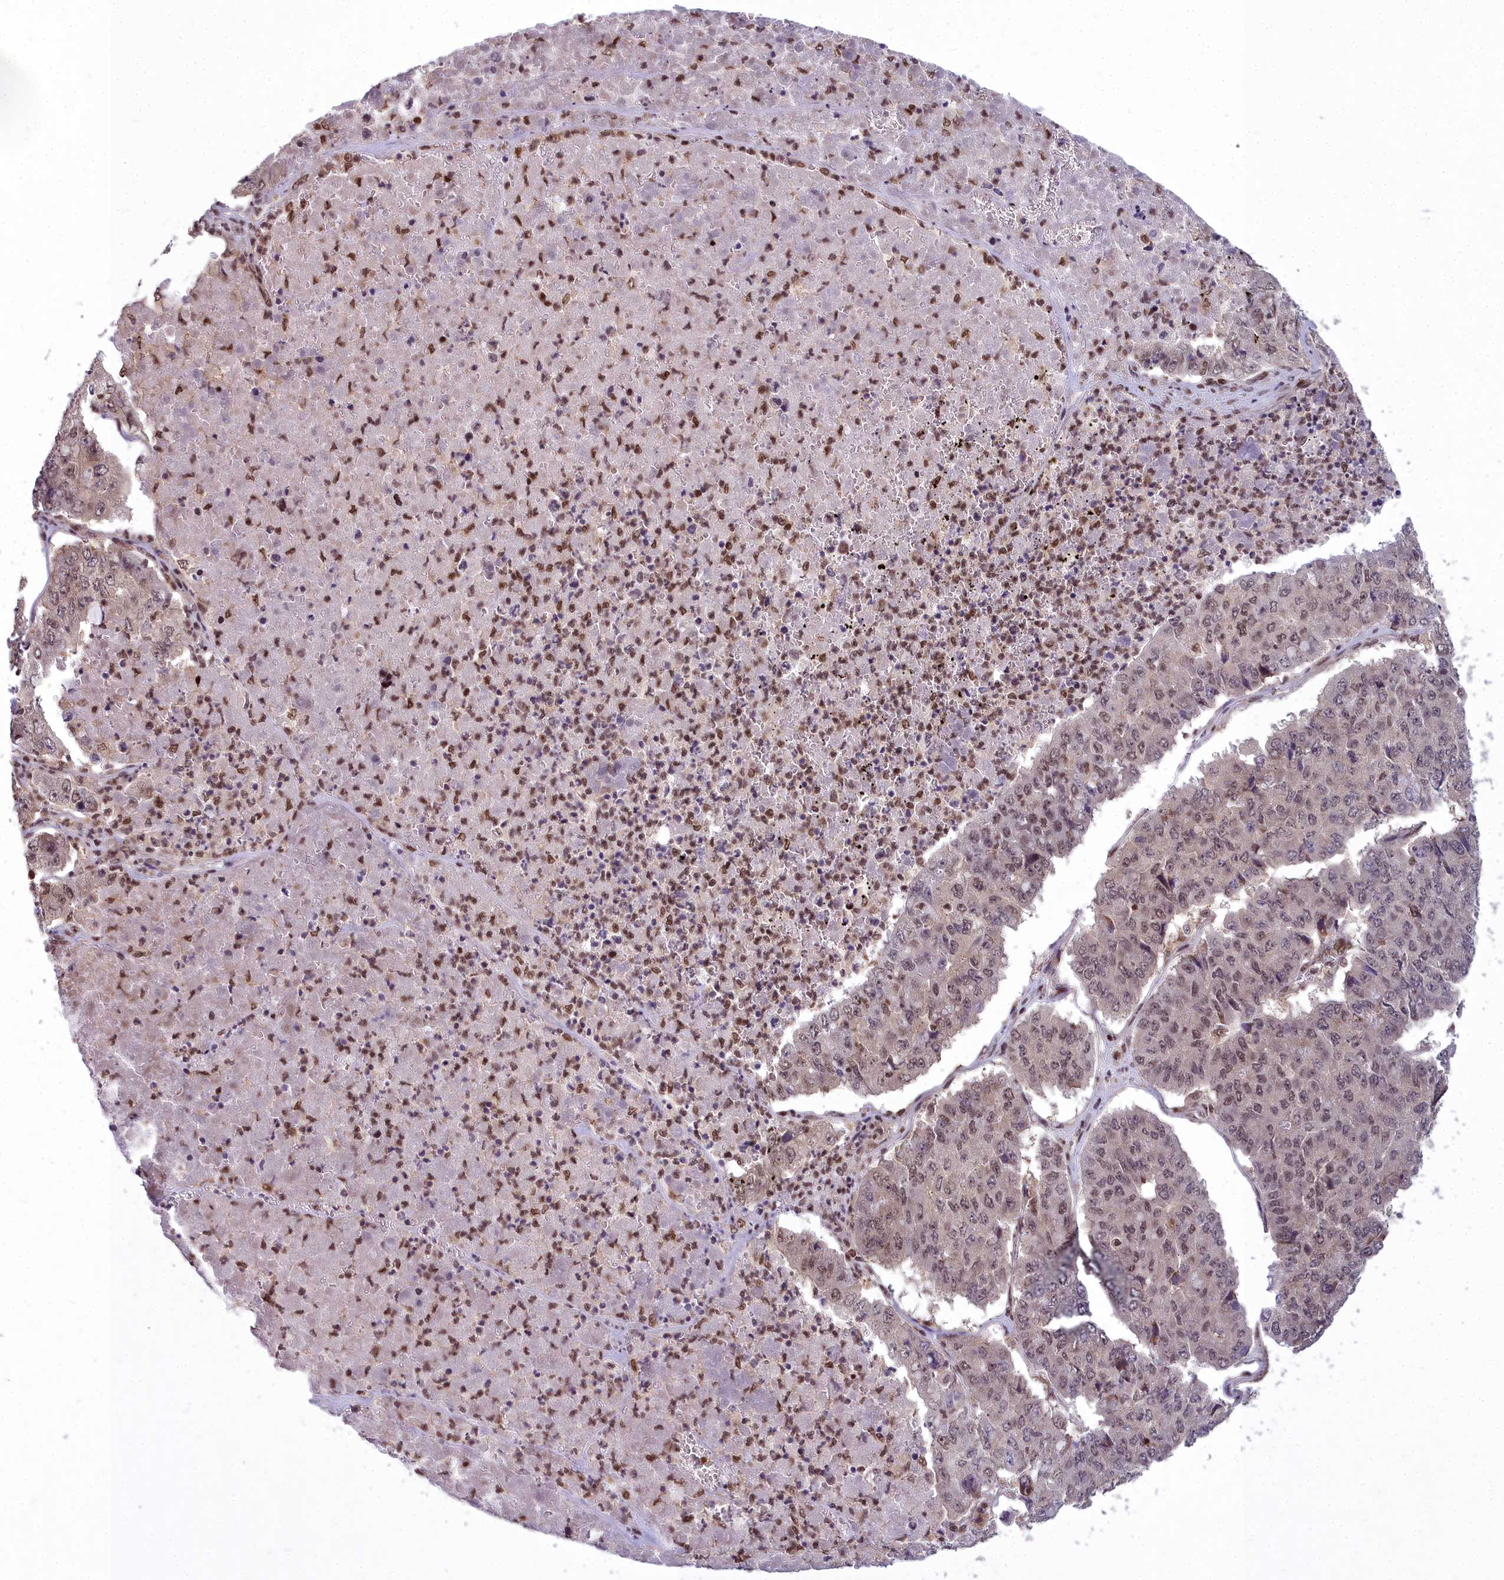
{"staining": {"intensity": "weak", "quantity": "25%-75%", "location": "nuclear"}, "tissue": "pancreatic cancer", "cell_type": "Tumor cells", "image_type": "cancer", "snomed": [{"axis": "morphology", "description": "Adenocarcinoma, NOS"}, {"axis": "topography", "description": "Pancreas"}], "caption": "DAB immunohistochemical staining of adenocarcinoma (pancreatic) displays weak nuclear protein staining in approximately 25%-75% of tumor cells.", "gene": "GMEB1", "patient": {"sex": "male", "age": 50}}